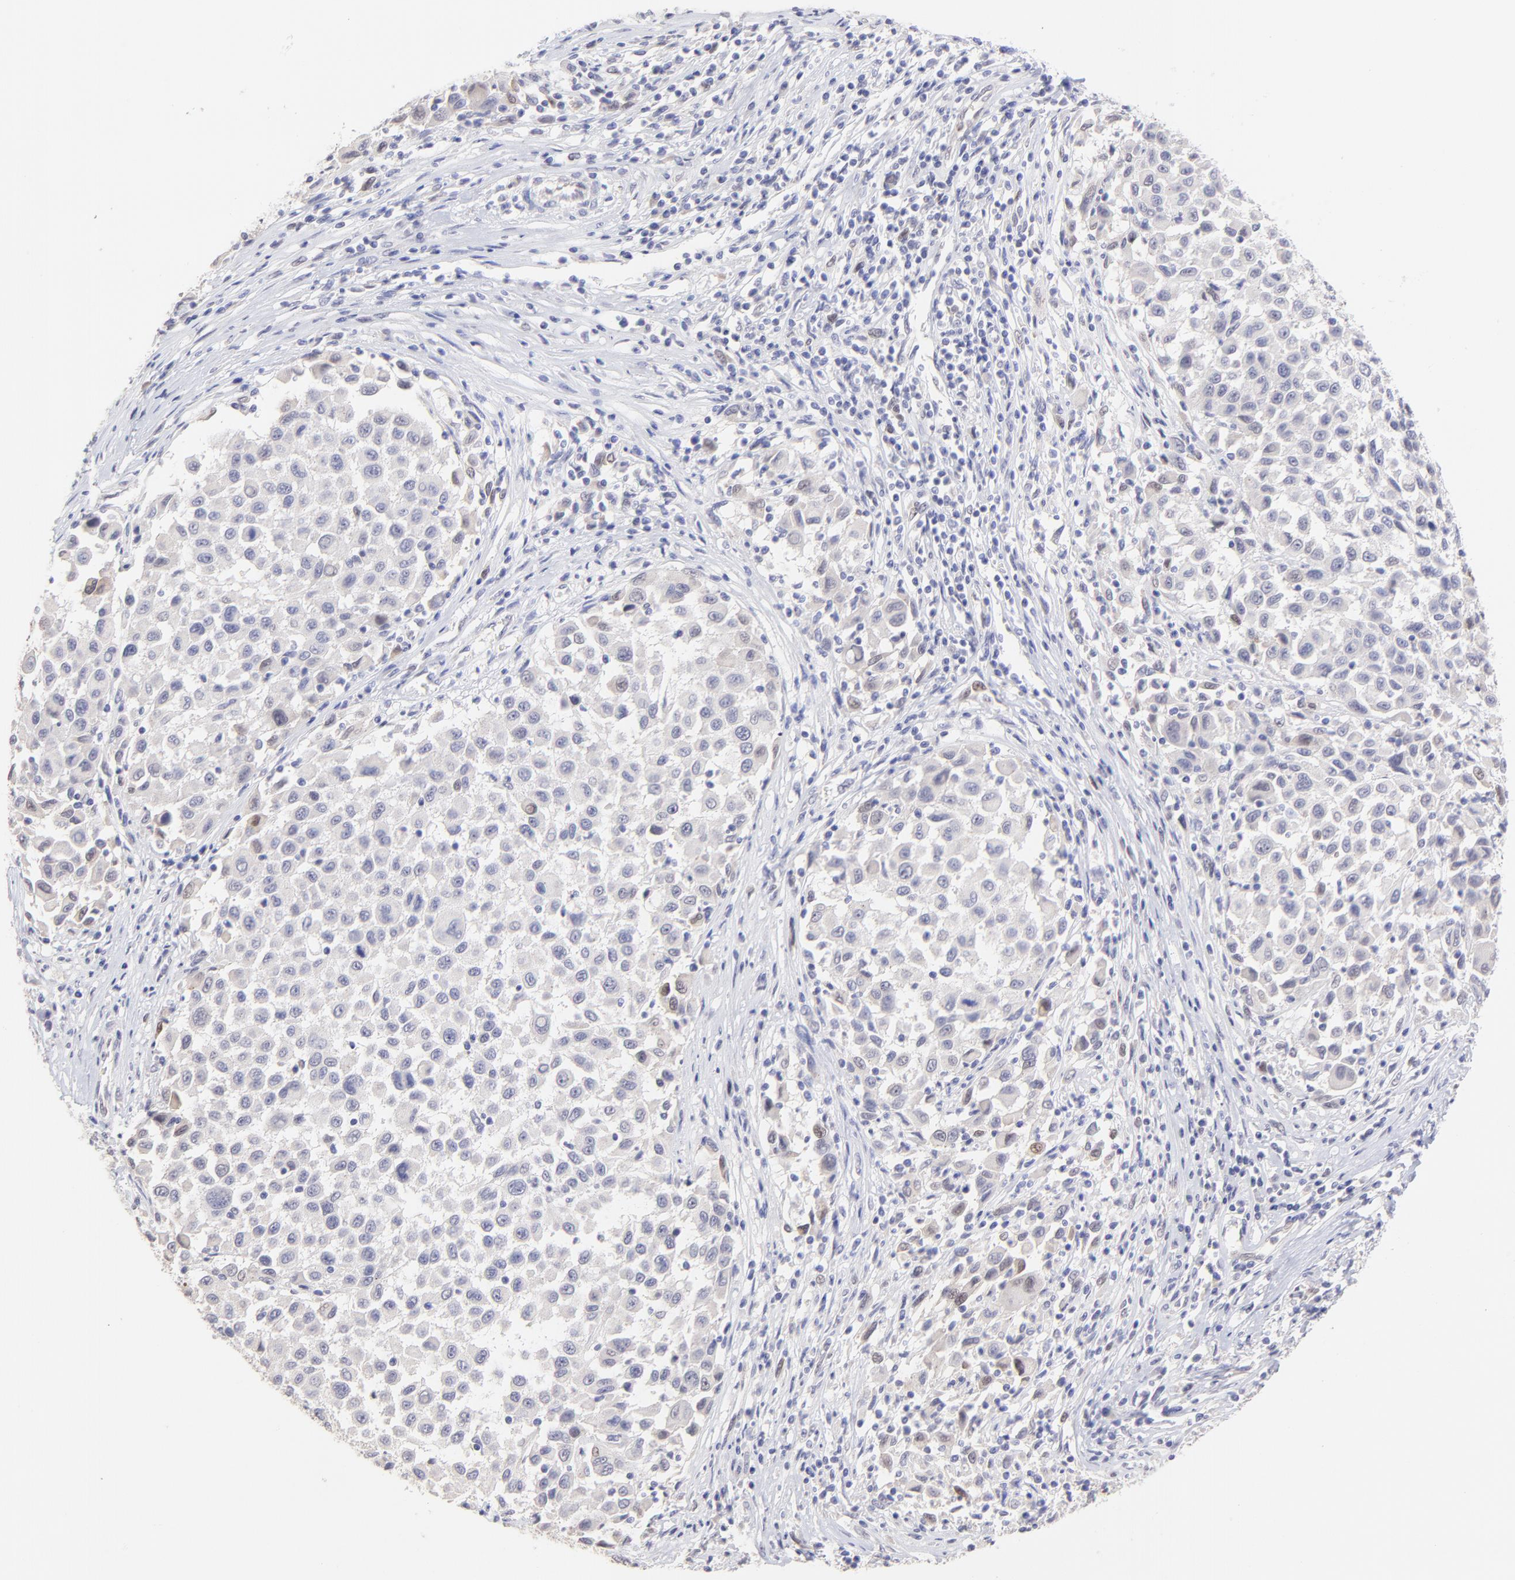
{"staining": {"intensity": "negative", "quantity": "none", "location": "none"}, "tissue": "melanoma", "cell_type": "Tumor cells", "image_type": "cancer", "snomed": [{"axis": "morphology", "description": "Malignant melanoma, Metastatic site"}, {"axis": "topography", "description": "Lymph node"}], "caption": "Tumor cells show no significant protein positivity in malignant melanoma (metastatic site).", "gene": "KLF4", "patient": {"sex": "male", "age": 61}}